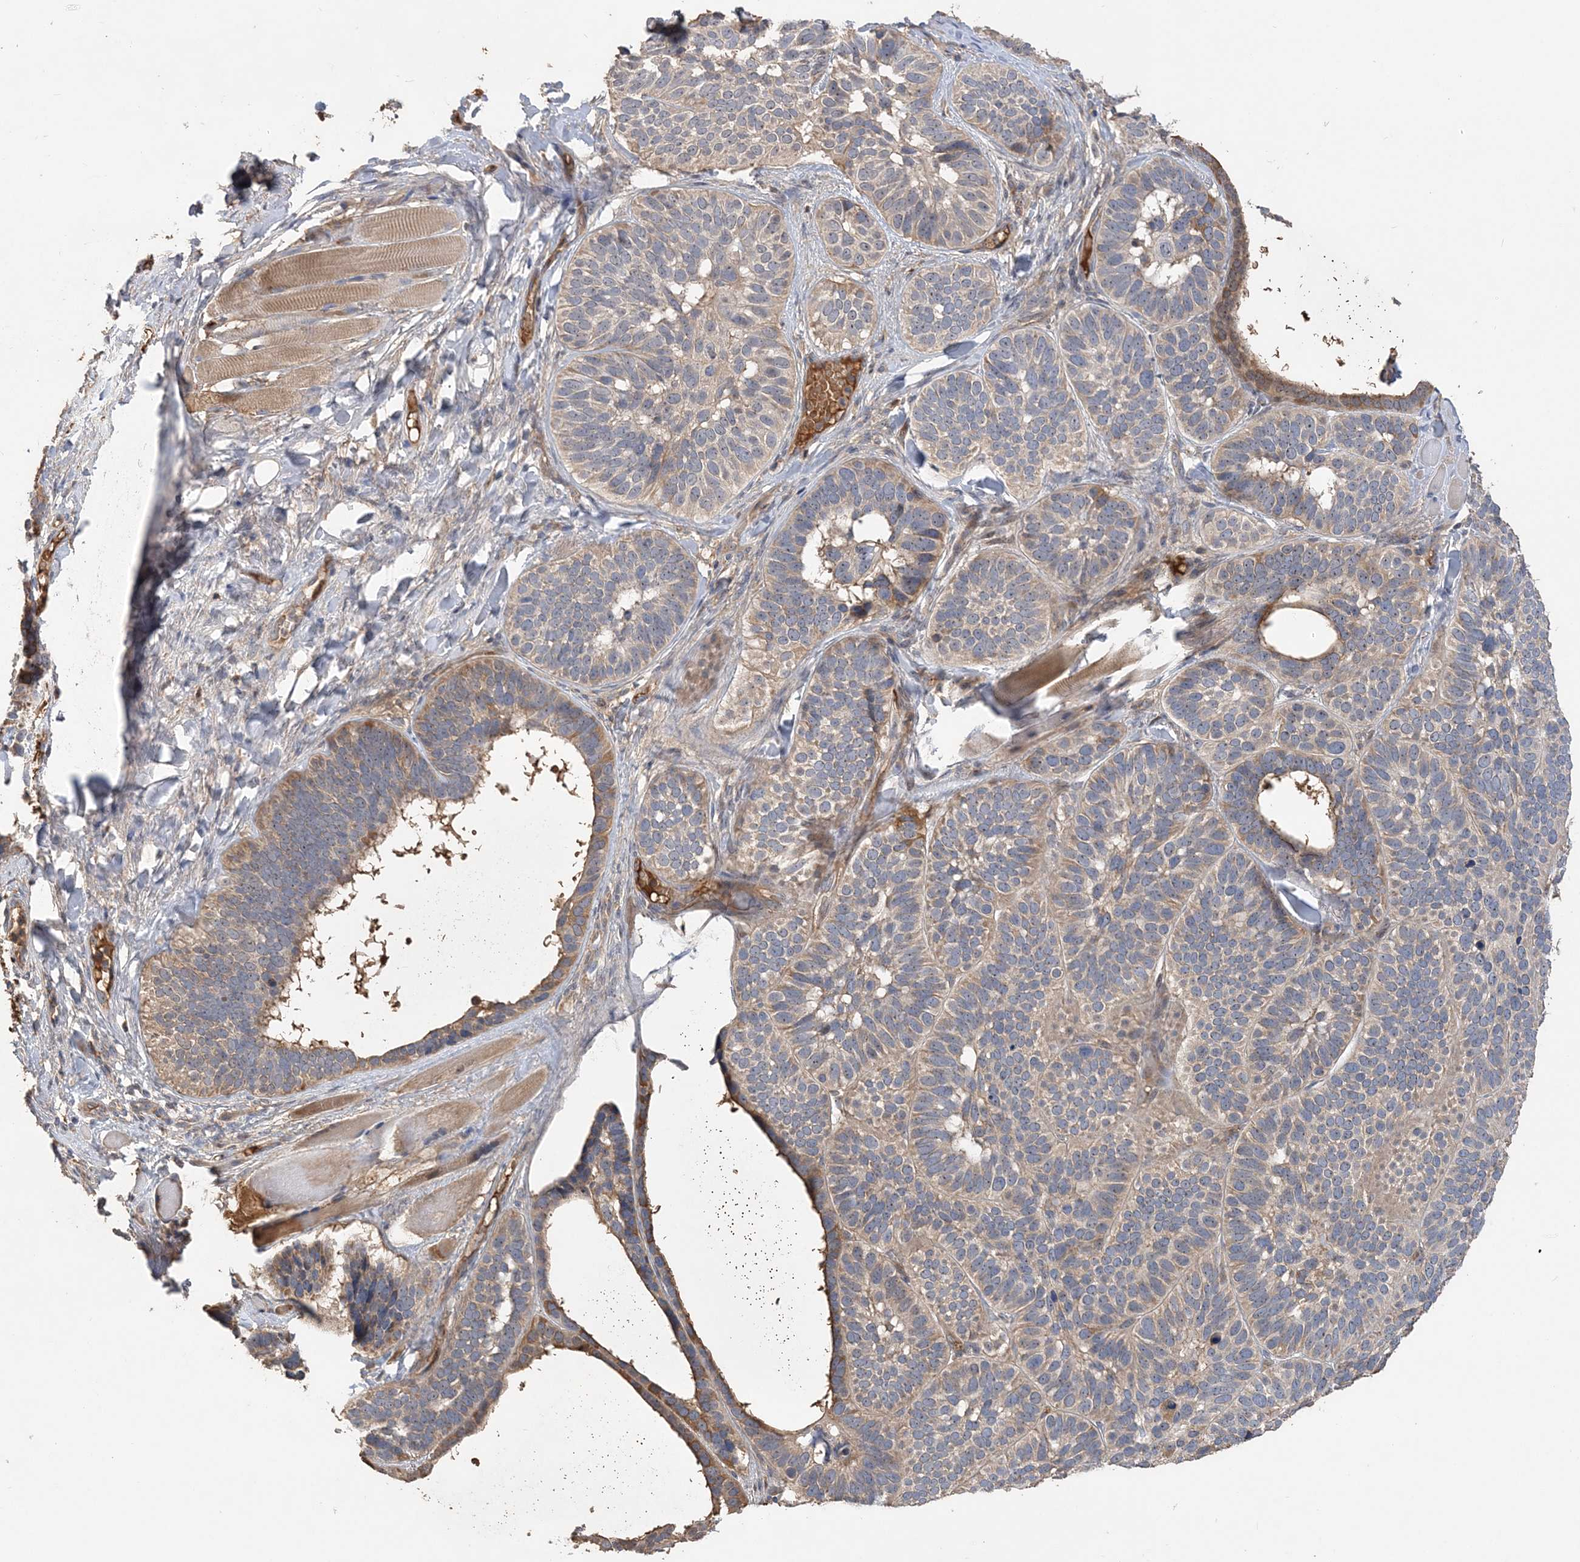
{"staining": {"intensity": "weak", "quantity": ">75%", "location": "cytoplasmic/membranous"}, "tissue": "skin cancer", "cell_type": "Tumor cells", "image_type": "cancer", "snomed": [{"axis": "morphology", "description": "Basal cell carcinoma"}, {"axis": "topography", "description": "Skin"}], "caption": "This is an image of IHC staining of basal cell carcinoma (skin), which shows weak staining in the cytoplasmic/membranous of tumor cells.", "gene": "GRINA", "patient": {"sex": "male", "age": 62}}